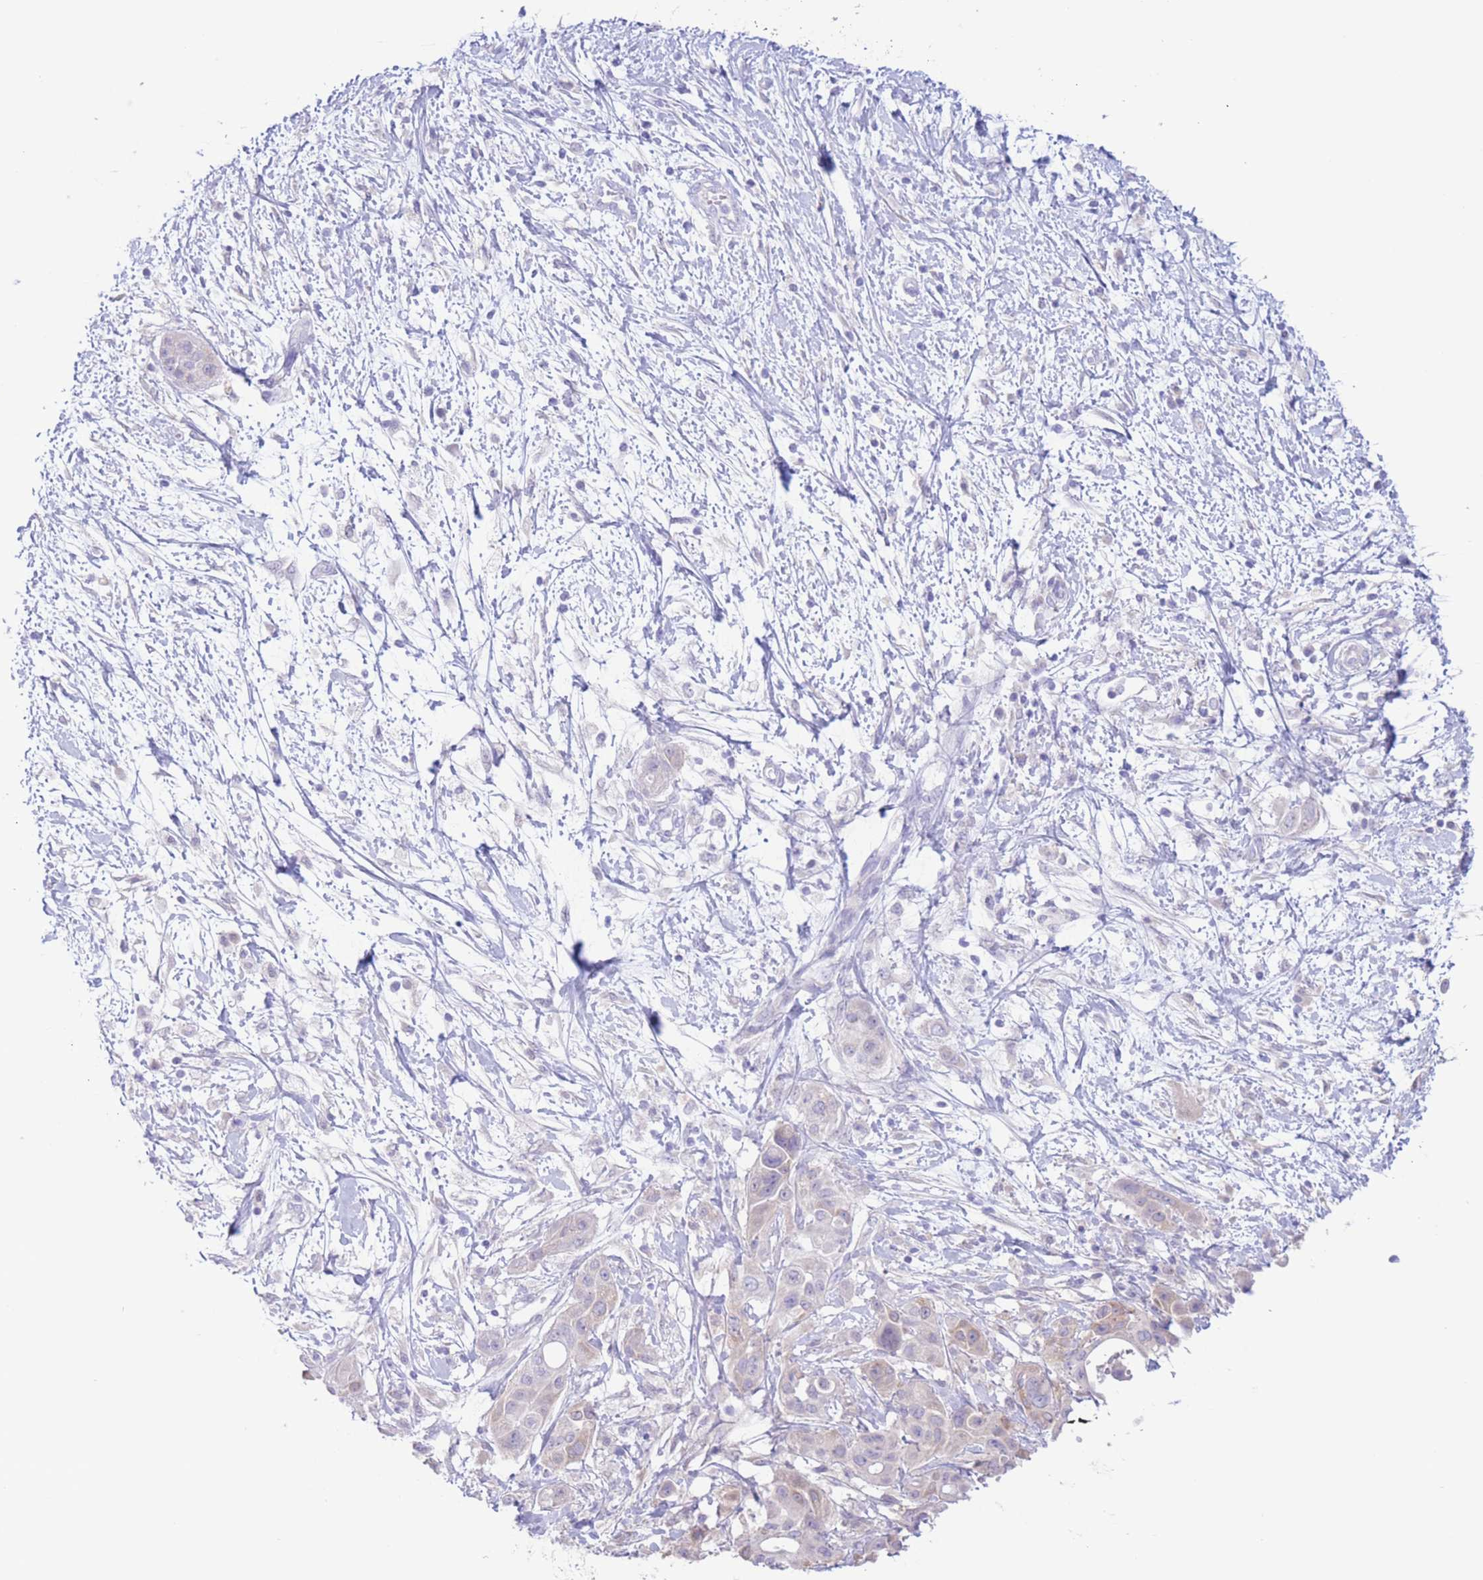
{"staining": {"intensity": "weak", "quantity": "<25%", "location": "cytoplasmic/membranous"}, "tissue": "pancreatic cancer", "cell_type": "Tumor cells", "image_type": "cancer", "snomed": [{"axis": "morphology", "description": "Adenocarcinoma, NOS"}, {"axis": "topography", "description": "Pancreas"}], "caption": "High magnification brightfield microscopy of pancreatic cancer (adenocarcinoma) stained with DAB (3,3'-diaminobenzidine) (brown) and counterstained with hematoxylin (blue): tumor cells show no significant expression.", "gene": "FAH", "patient": {"sex": "male", "age": 68}}